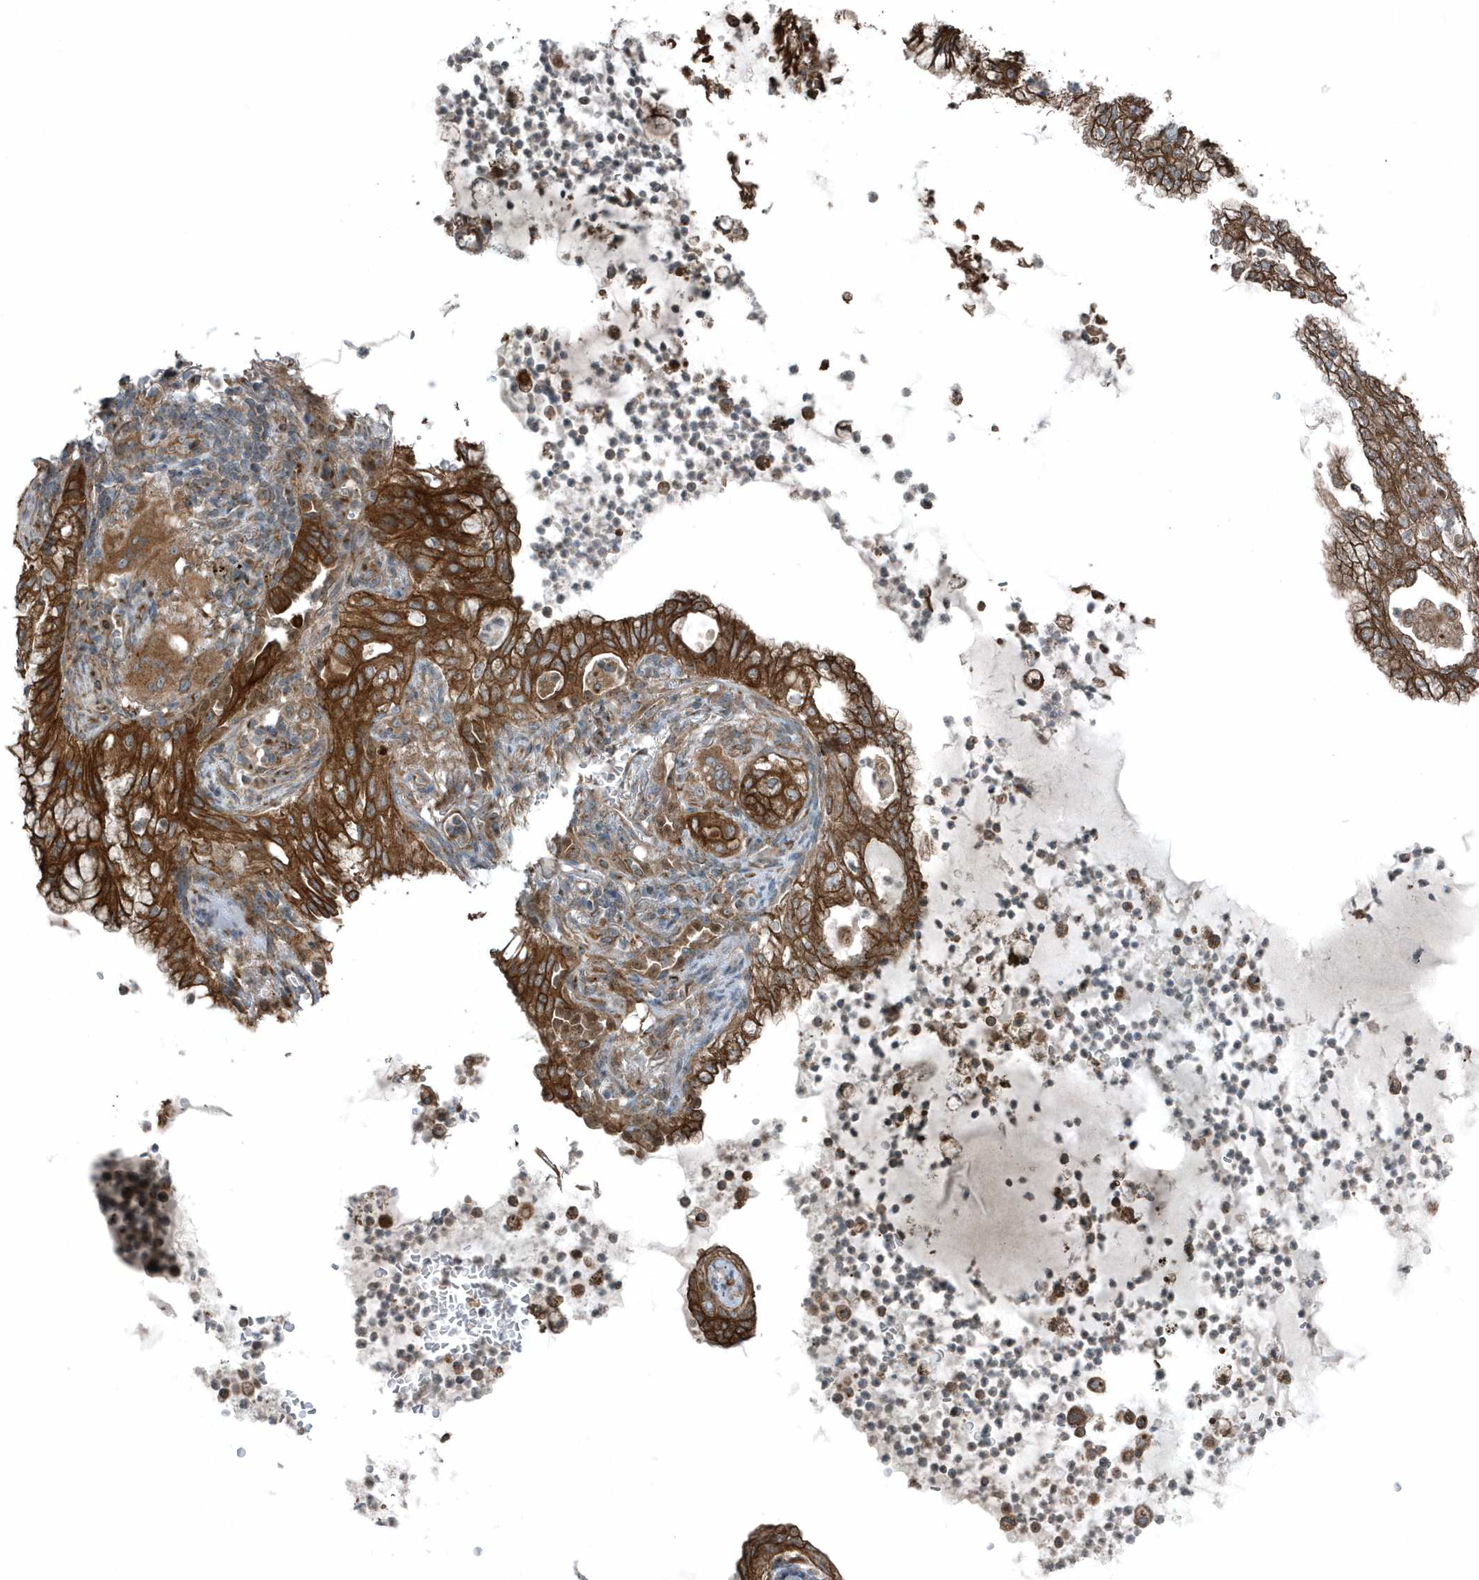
{"staining": {"intensity": "moderate", "quantity": ">75%", "location": "cytoplasmic/membranous"}, "tissue": "lung cancer", "cell_type": "Tumor cells", "image_type": "cancer", "snomed": [{"axis": "morphology", "description": "Adenocarcinoma, NOS"}, {"axis": "topography", "description": "Lung"}], "caption": "Immunohistochemical staining of lung cancer (adenocarcinoma) demonstrates moderate cytoplasmic/membranous protein expression in approximately >75% of tumor cells. (brown staining indicates protein expression, while blue staining denotes nuclei).", "gene": "GCC2", "patient": {"sex": "female", "age": 70}}